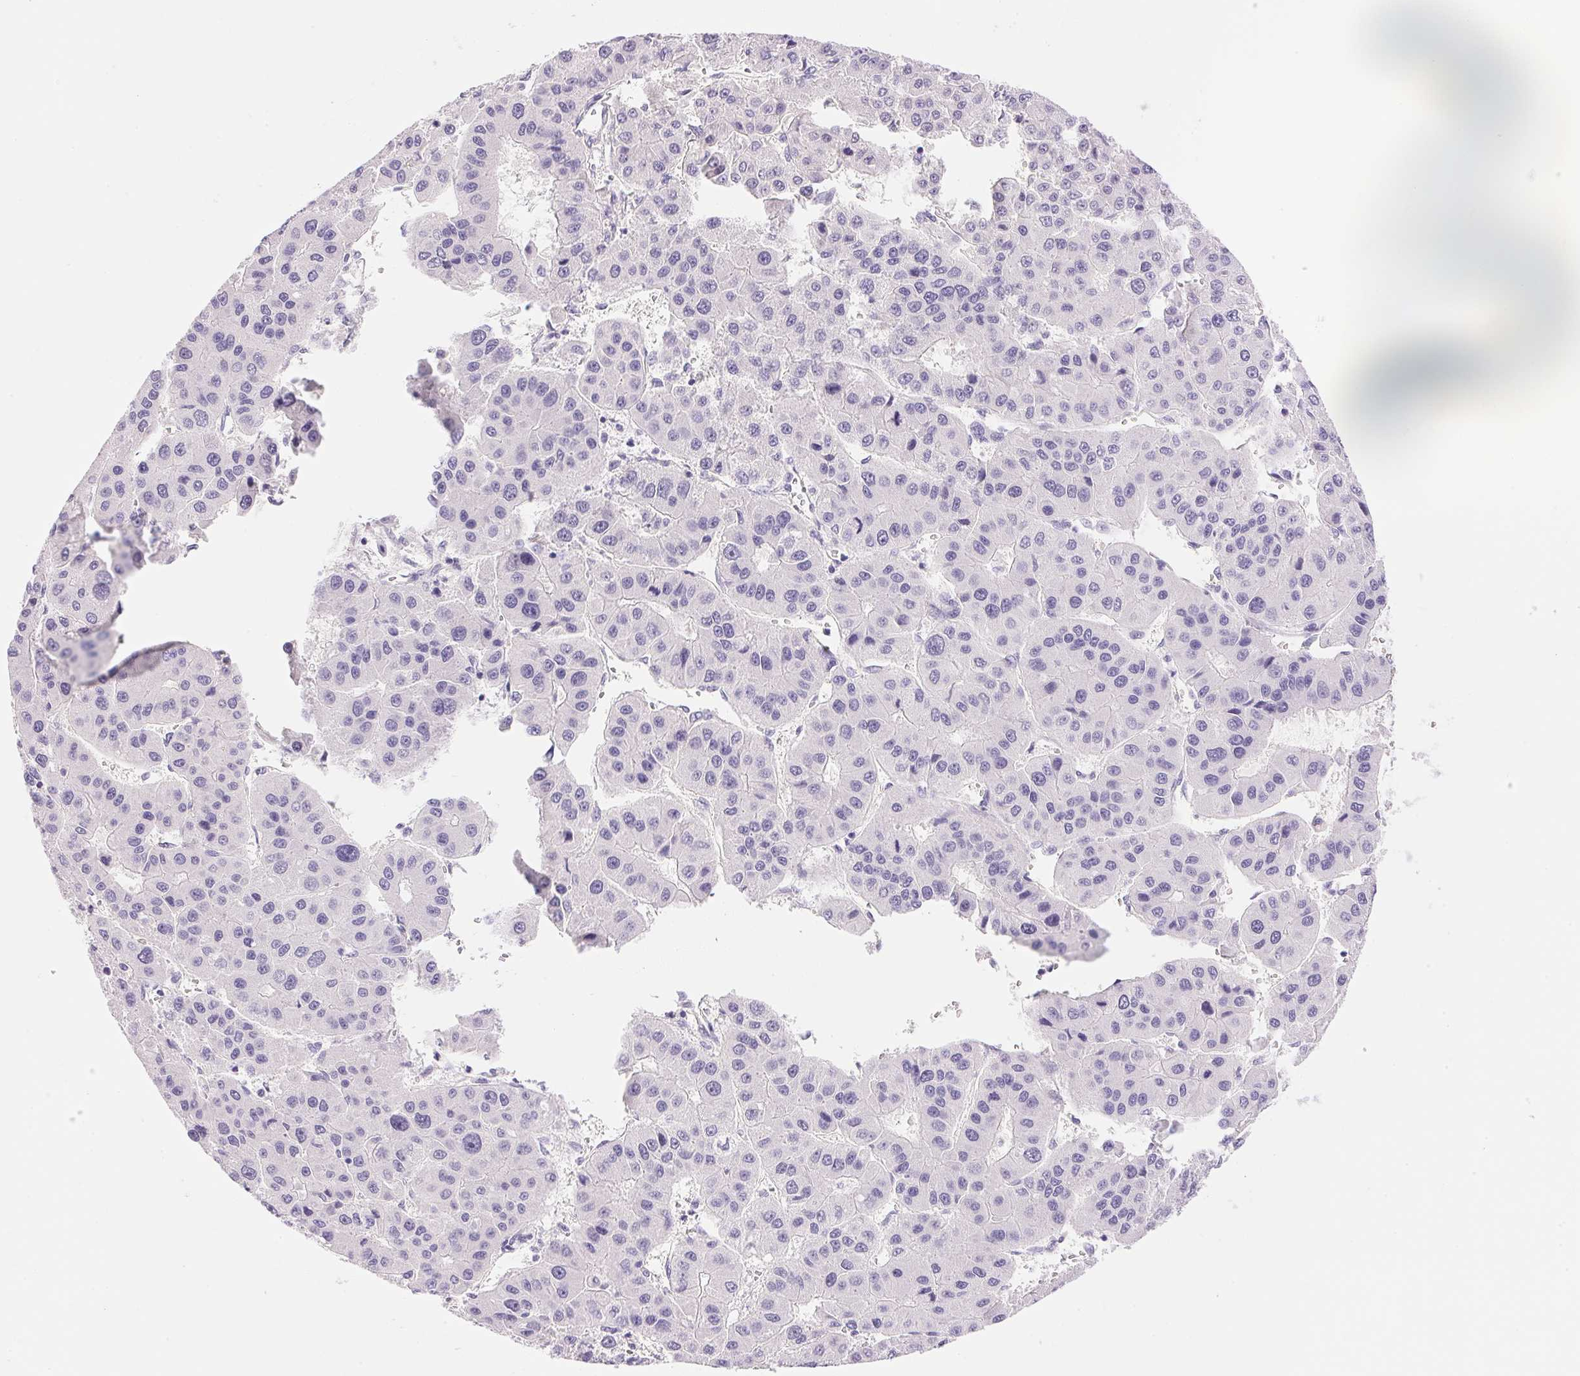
{"staining": {"intensity": "negative", "quantity": "none", "location": "none"}, "tissue": "liver cancer", "cell_type": "Tumor cells", "image_type": "cancer", "snomed": [{"axis": "morphology", "description": "Carcinoma, Hepatocellular, NOS"}, {"axis": "topography", "description": "Liver"}], "caption": "High power microscopy micrograph of an immunohistochemistry (IHC) histopathology image of liver cancer, revealing no significant staining in tumor cells.", "gene": "ATP6V0A4", "patient": {"sex": "male", "age": 73}}